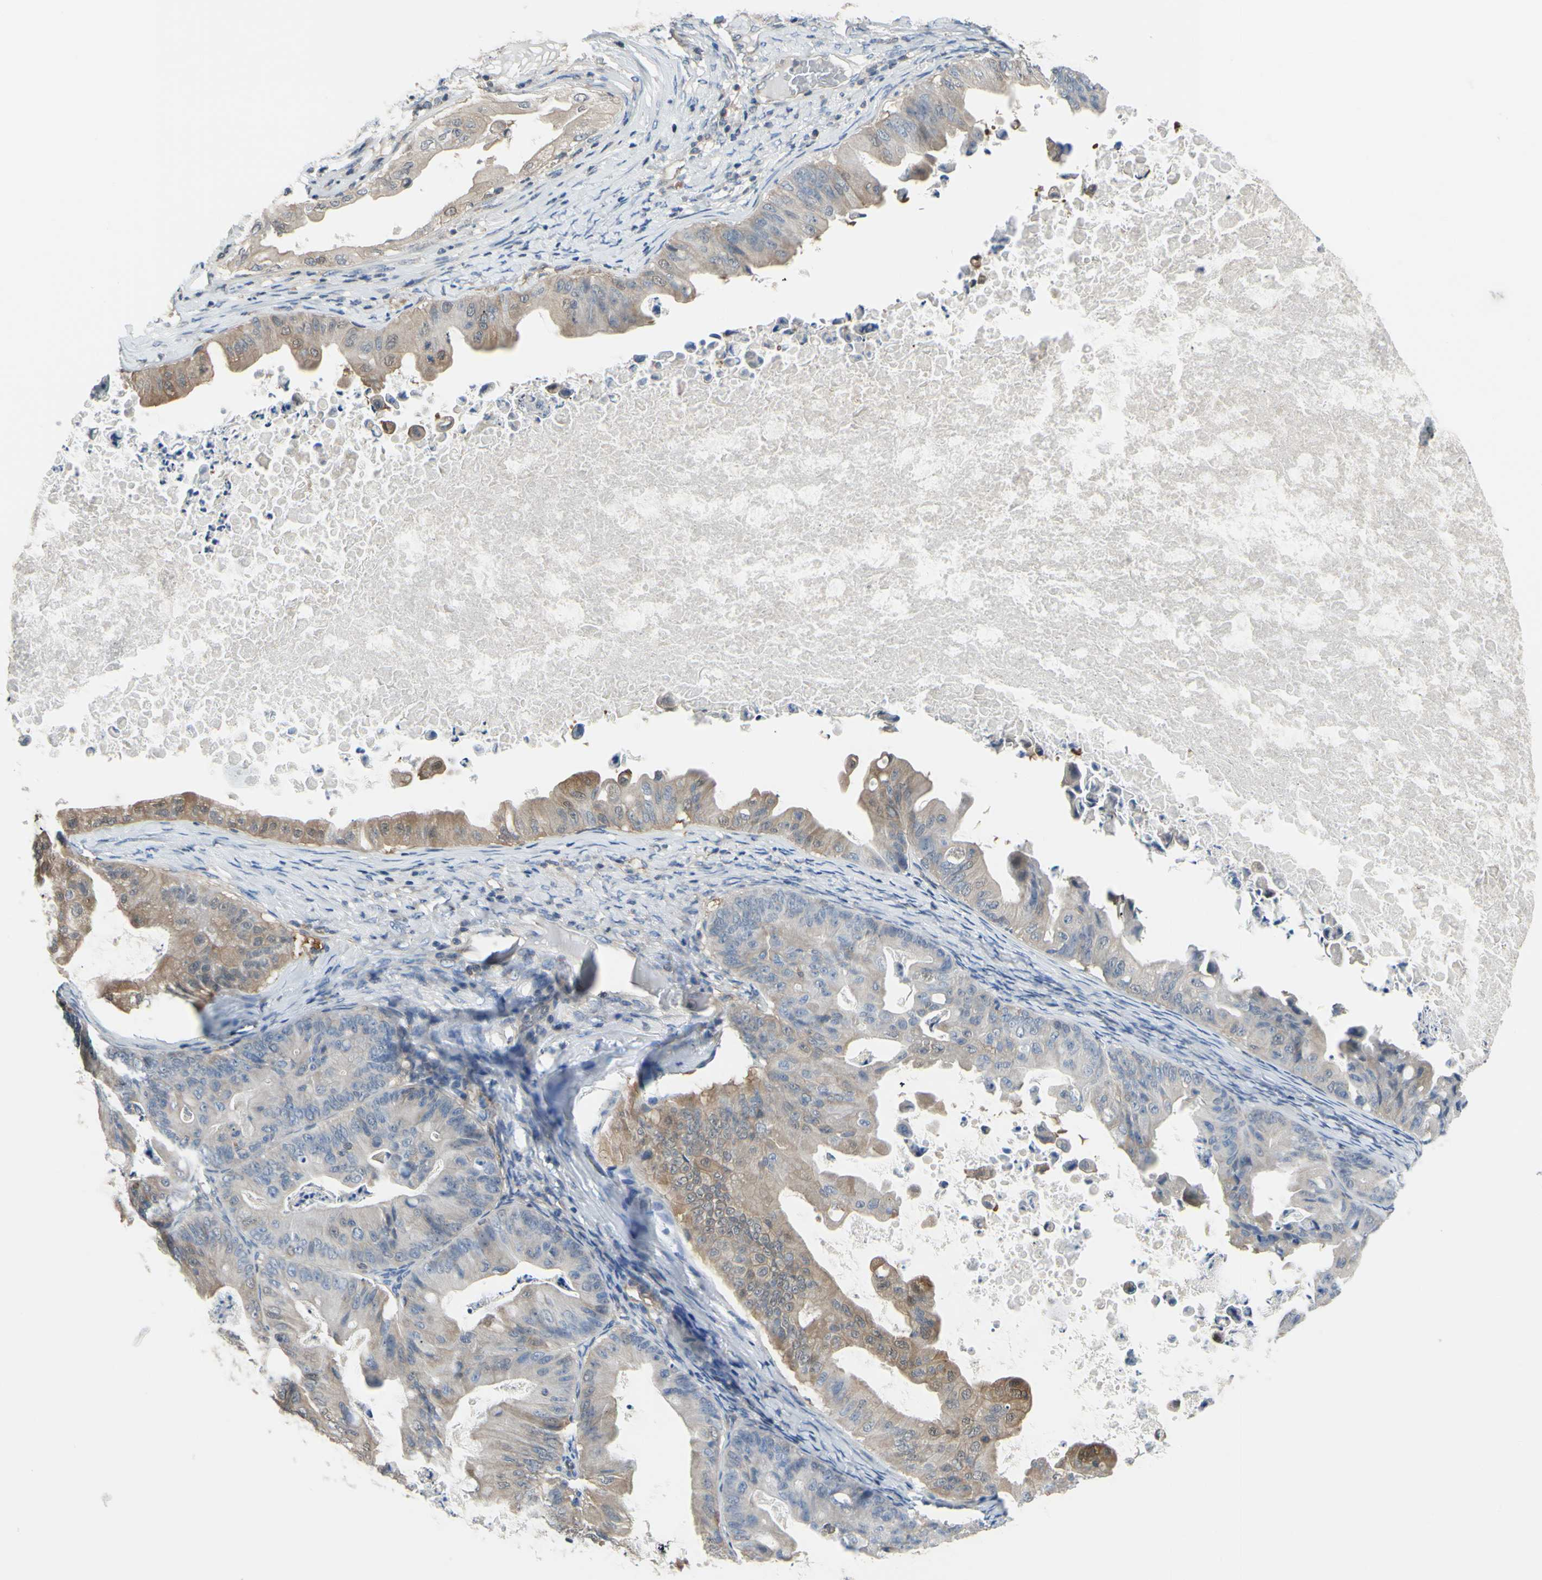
{"staining": {"intensity": "weak", "quantity": "25%-75%", "location": "cytoplasmic/membranous"}, "tissue": "ovarian cancer", "cell_type": "Tumor cells", "image_type": "cancer", "snomed": [{"axis": "morphology", "description": "Cystadenocarcinoma, mucinous, NOS"}, {"axis": "topography", "description": "Ovary"}], "caption": "A low amount of weak cytoplasmic/membranous positivity is present in about 25%-75% of tumor cells in mucinous cystadenocarcinoma (ovarian) tissue.", "gene": "UPK3B", "patient": {"sex": "female", "age": 37}}